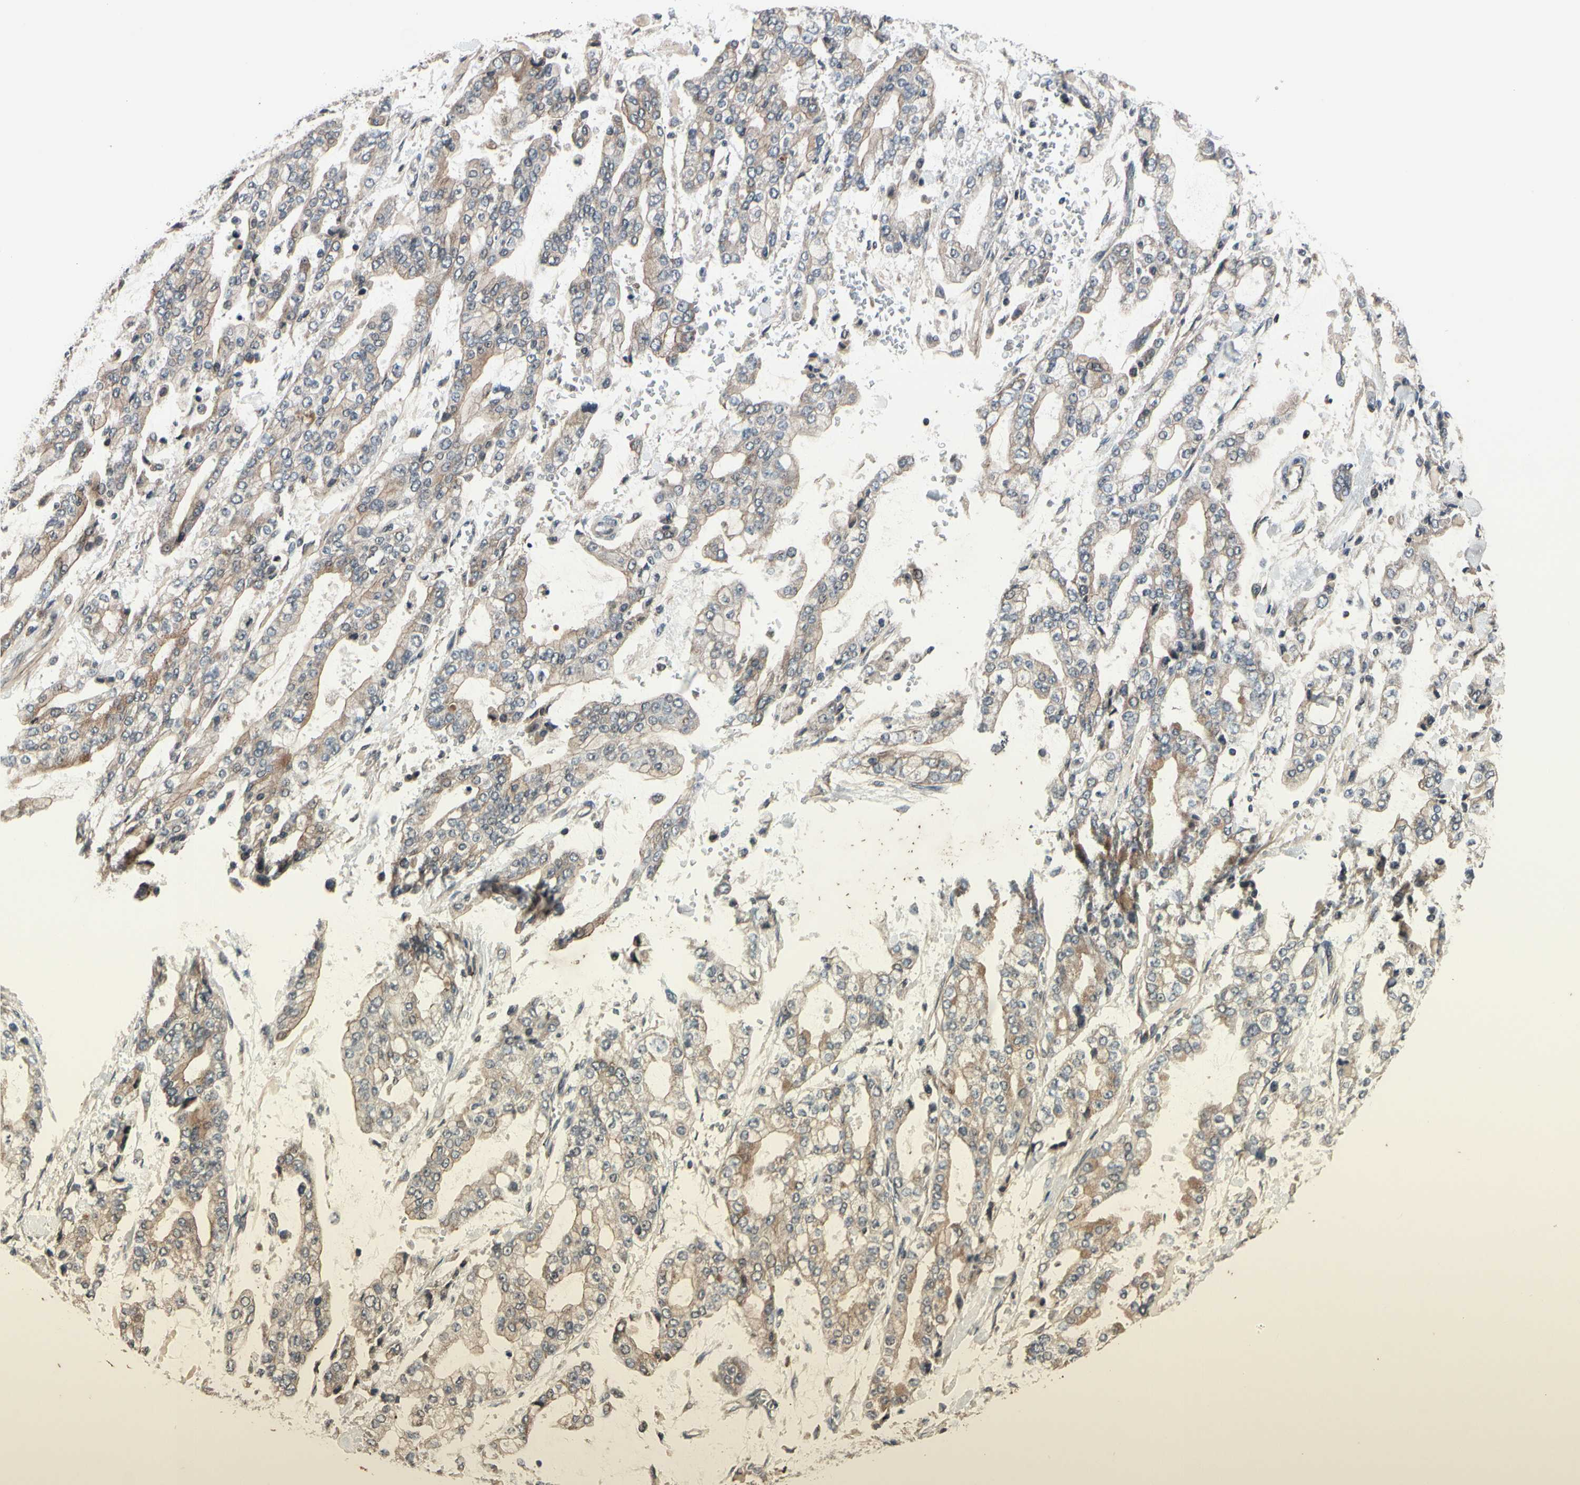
{"staining": {"intensity": "weak", "quantity": ">75%", "location": "cytoplasmic/membranous"}, "tissue": "stomach cancer", "cell_type": "Tumor cells", "image_type": "cancer", "snomed": [{"axis": "morphology", "description": "Normal tissue, NOS"}, {"axis": "morphology", "description": "Adenocarcinoma, NOS"}, {"axis": "topography", "description": "Stomach, upper"}, {"axis": "topography", "description": "Stomach"}], "caption": "IHC (DAB (3,3'-diaminobenzidine)) staining of human stomach cancer reveals weak cytoplasmic/membranous protein staining in about >75% of tumor cells.", "gene": "MBTPS2", "patient": {"sex": "male", "age": 76}}